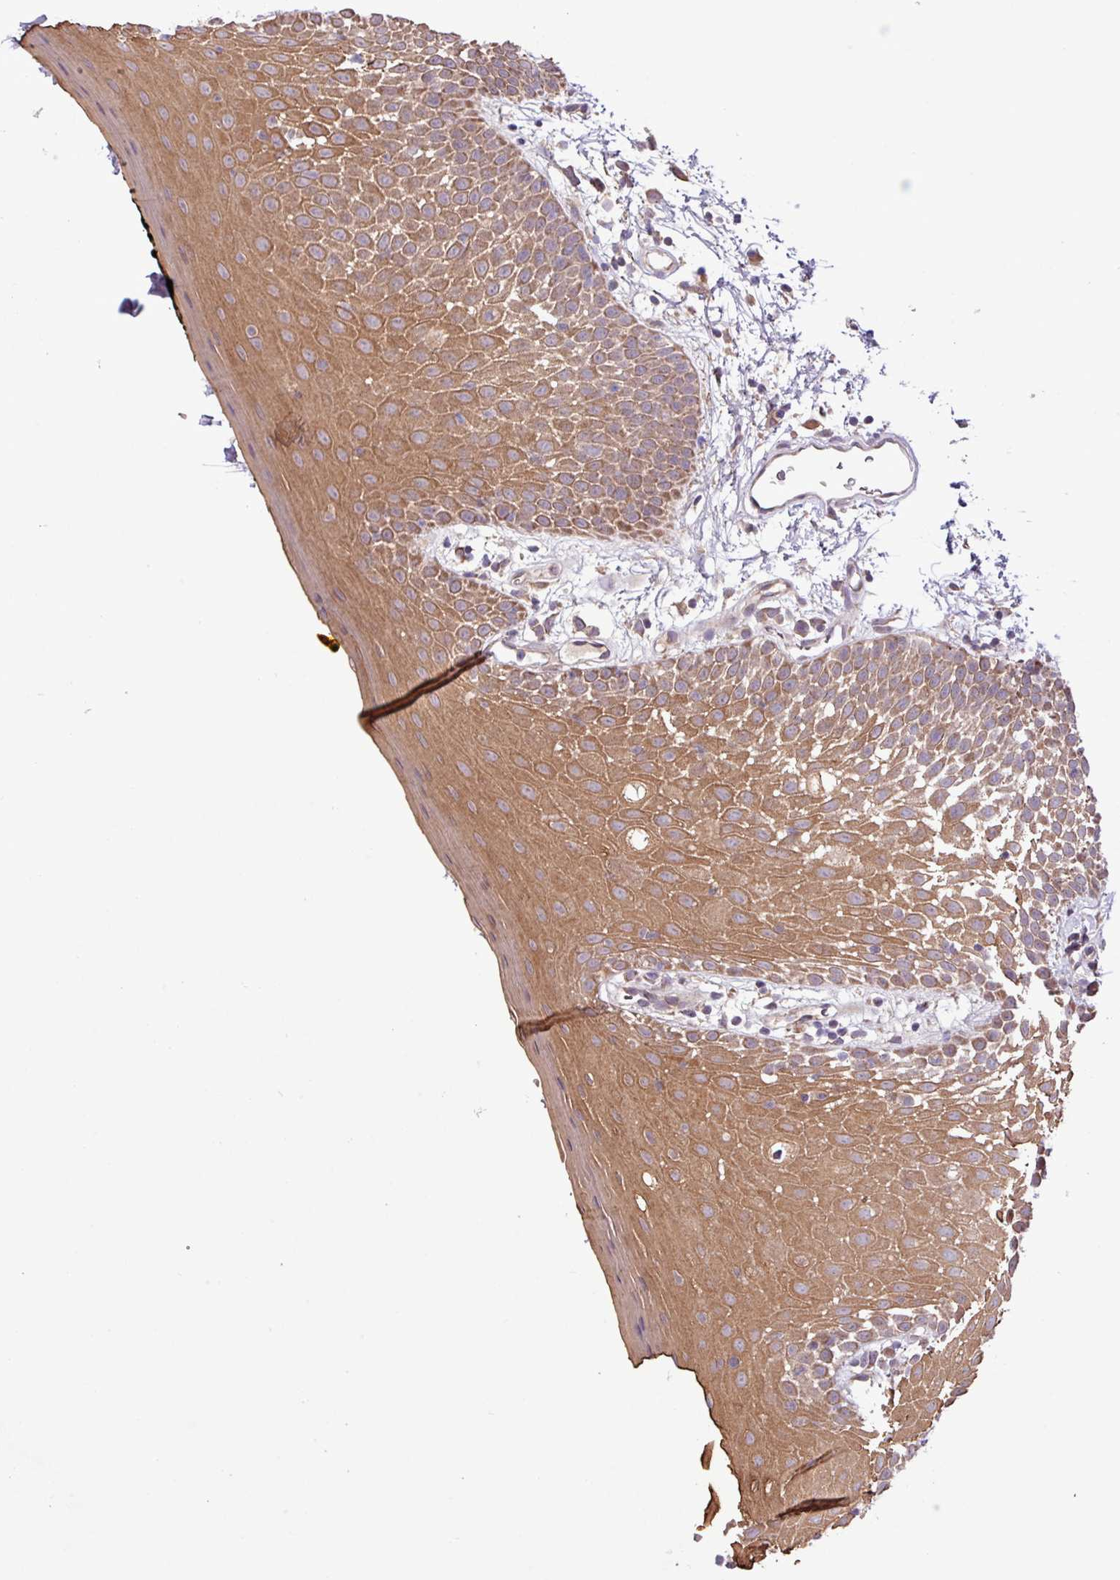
{"staining": {"intensity": "moderate", "quantity": ">75%", "location": "cytoplasmic/membranous"}, "tissue": "oral mucosa", "cell_type": "Squamous epithelial cells", "image_type": "normal", "snomed": [{"axis": "morphology", "description": "Normal tissue, NOS"}, {"axis": "morphology", "description": "Squamous cell carcinoma, NOS"}, {"axis": "topography", "description": "Oral tissue"}, {"axis": "topography", "description": "Tounge, NOS"}, {"axis": "topography", "description": "Head-Neck"}], "caption": "Immunohistochemistry (IHC) of normal human oral mucosa exhibits medium levels of moderate cytoplasmic/membranous staining in approximately >75% of squamous epithelial cells. The staining was performed using DAB, with brown indicating positive protein expression. Nuclei are stained blue with hematoxylin.", "gene": "TIMM10B", "patient": {"sex": "male", "age": 76}}